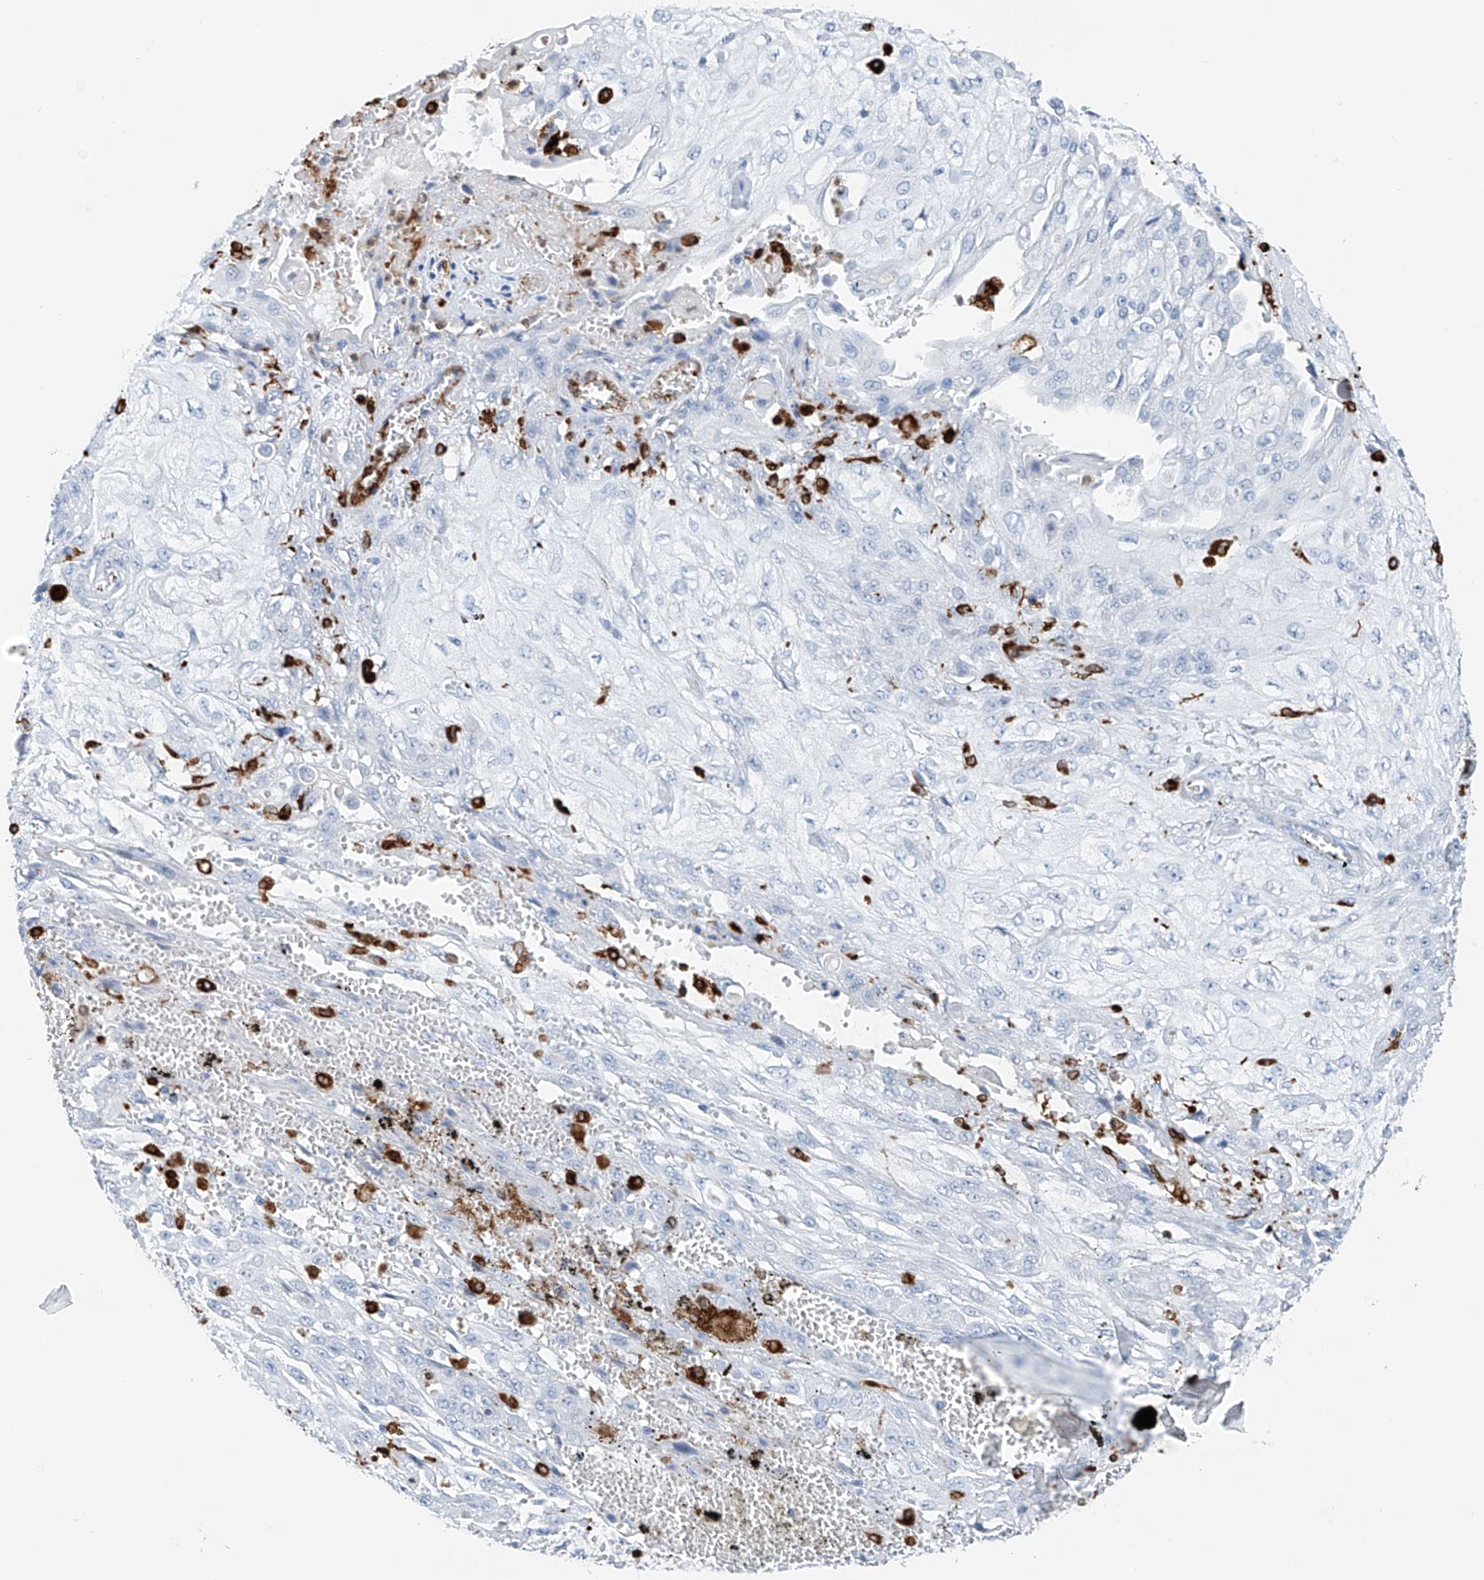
{"staining": {"intensity": "negative", "quantity": "none", "location": "none"}, "tissue": "skin cancer", "cell_type": "Tumor cells", "image_type": "cancer", "snomed": [{"axis": "morphology", "description": "Squamous cell carcinoma, NOS"}, {"axis": "morphology", "description": "Squamous cell carcinoma, metastatic, NOS"}, {"axis": "topography", "description": "Skin"}, {"axis": "topography", "description": "Lymph node"}], "caption": "This is an immunohistochemistry (IHC) photomicrograph of human skin cancer. There is no staining in tumor cells.", "gene": "TBXAS1", "patient": {"sex": "male", "age": 75}}